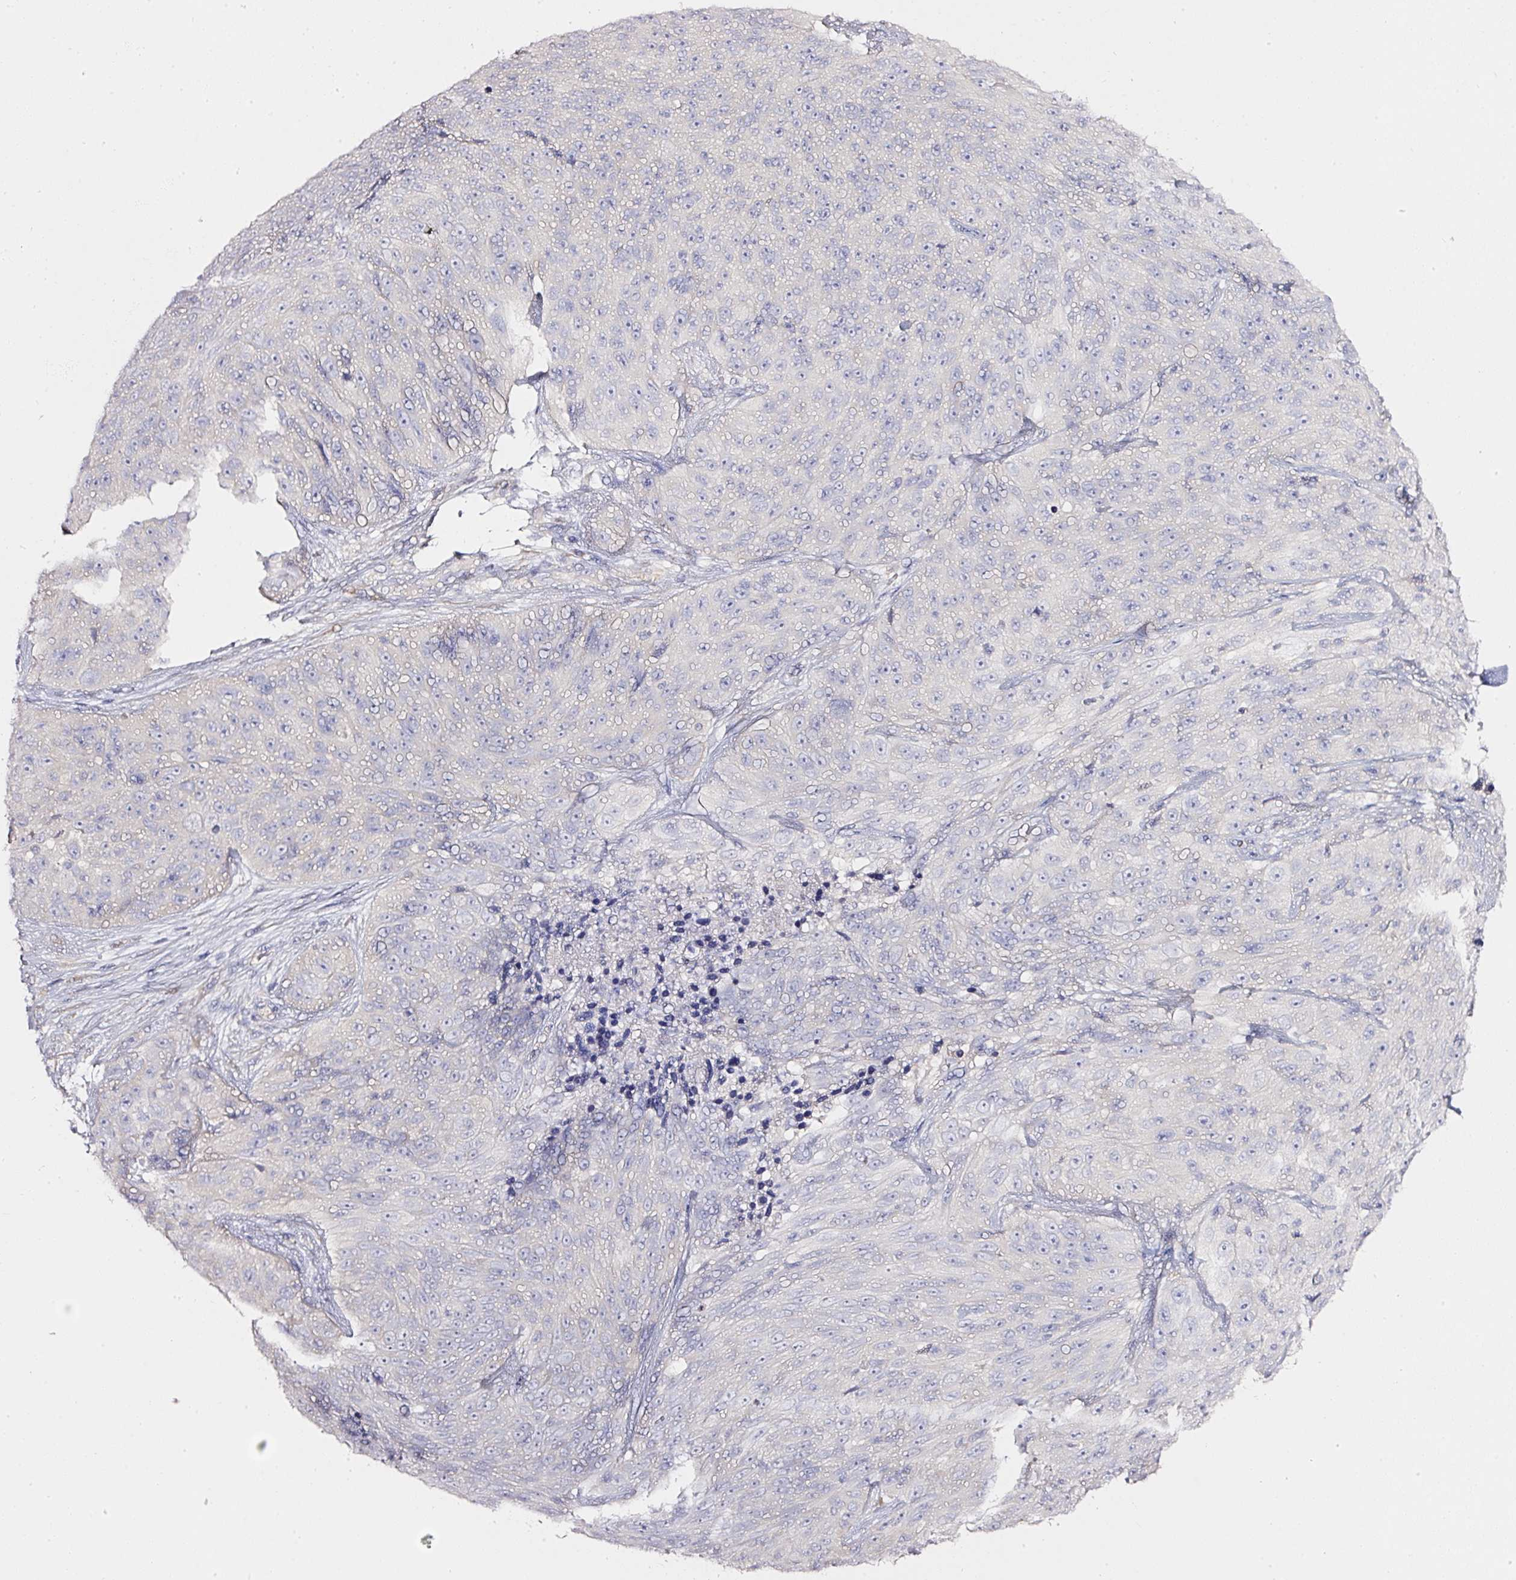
{"staining": {"intensity": "weak", "quantity": "<25%", "location": "cytoplasmic/membranous"}, "tissue": "skin cancer", "cell_type": "Tumor cells", "image_type": "cancer", "snomed": [{"axis": "morphology", "description": "Squamous cell carcinoma, NOS"}, {"axis": "topography", "description": "Skin"}], "caption": "Protein analysis of skin cancer reveals no significant expression in tumor cells.", "gene": "PDXDC1", "patient": {"sex": "female", "age": 87}}